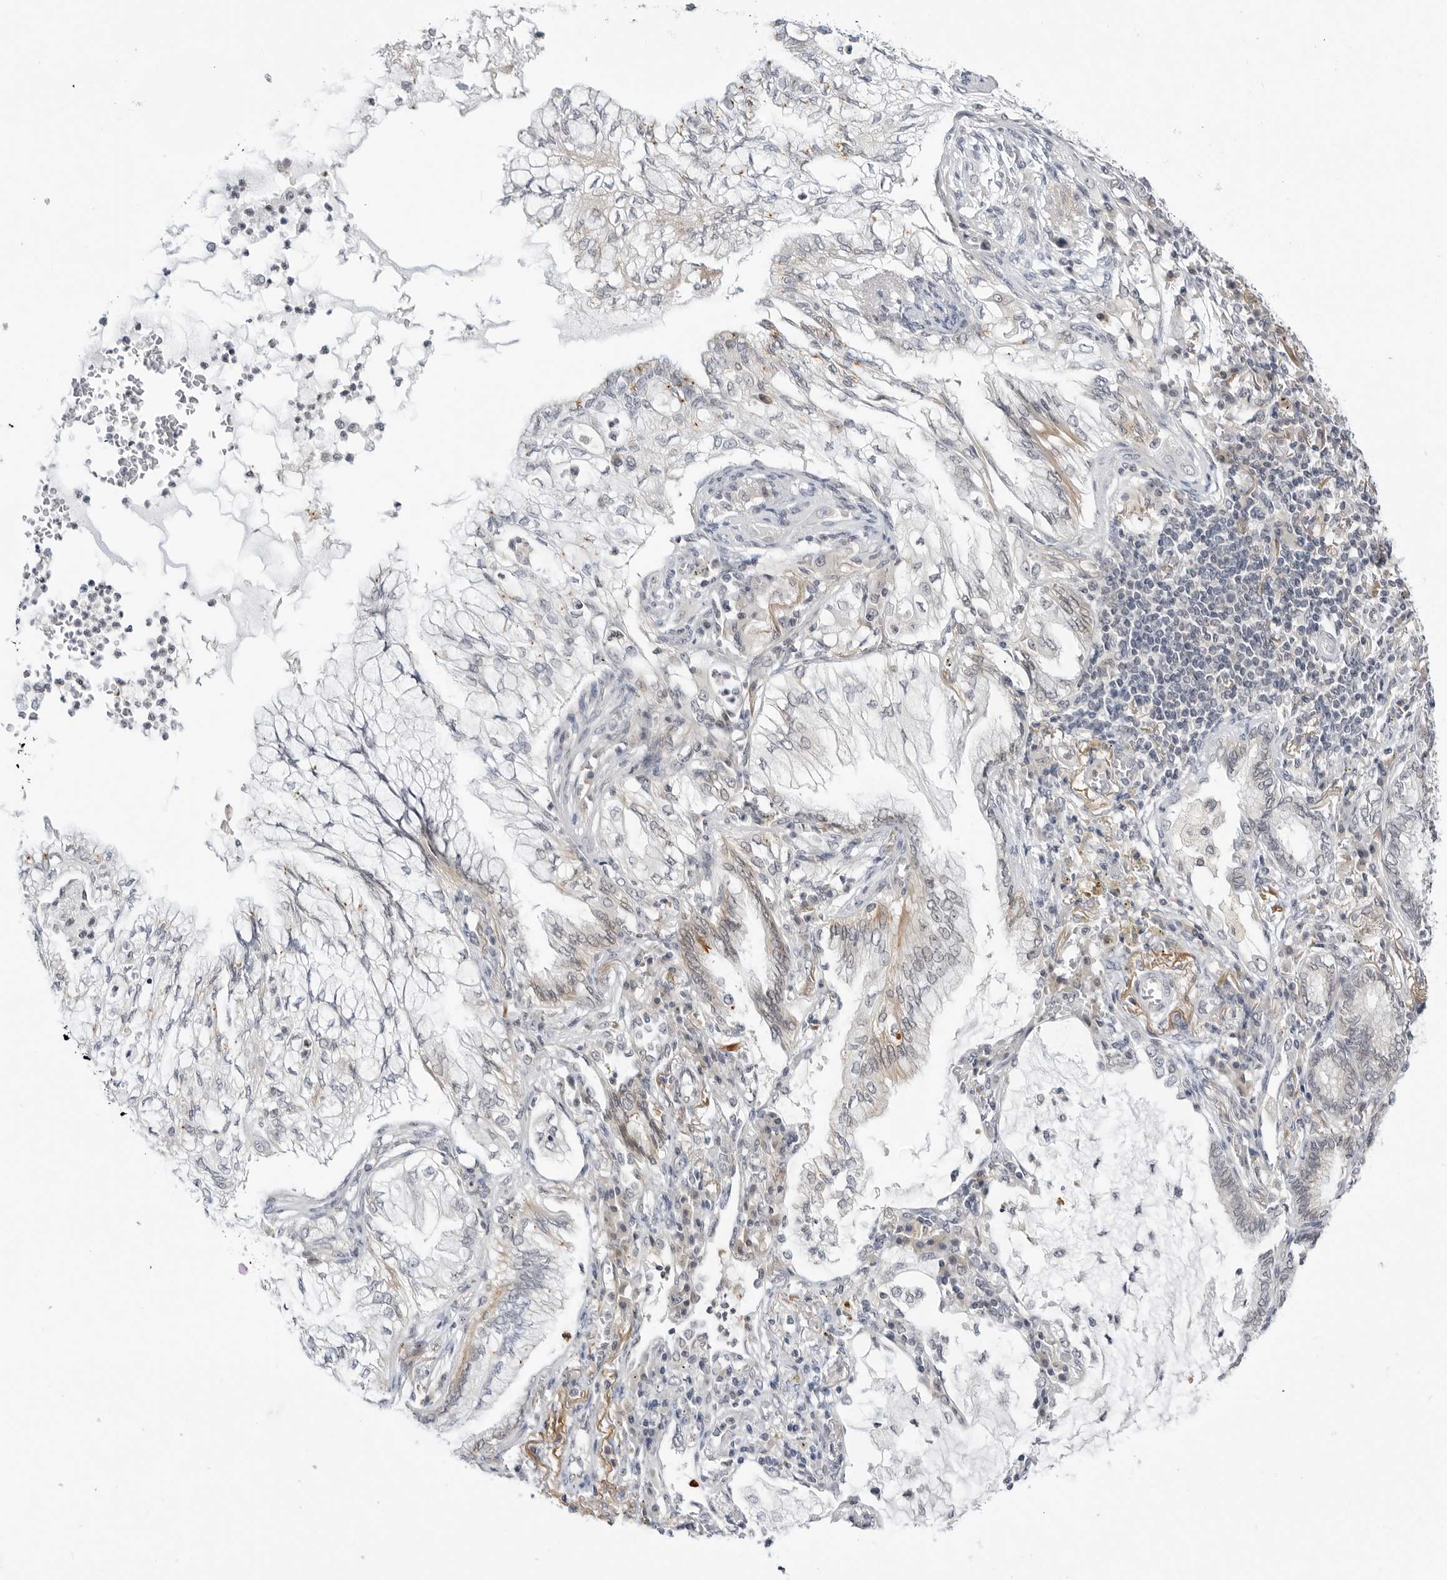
{"staining": {"intensity": "weak", "quantity": "<25%", "location": "cytoplasmic/membranous"}, "tissue": "lung cancer", "cell_type": "Tumor cells", "image_type": "cancer", "snomed": [{"axis": "morphology", "description": "Adenocarcinoma, NOS"}, {"axis": "topography", "description": "Lung"}], "caption": "A histopathology image of human lung cancer (adenocarcinoma) is negative for staining in tumor cells. (DAB (3,3'-diaminobenzidine) immunohistochemistry (IHC) visualized using brightfield microscopy, high magnification).", "gene": "MAP2K5", "patient": {"sex": "female", "age": 70}}